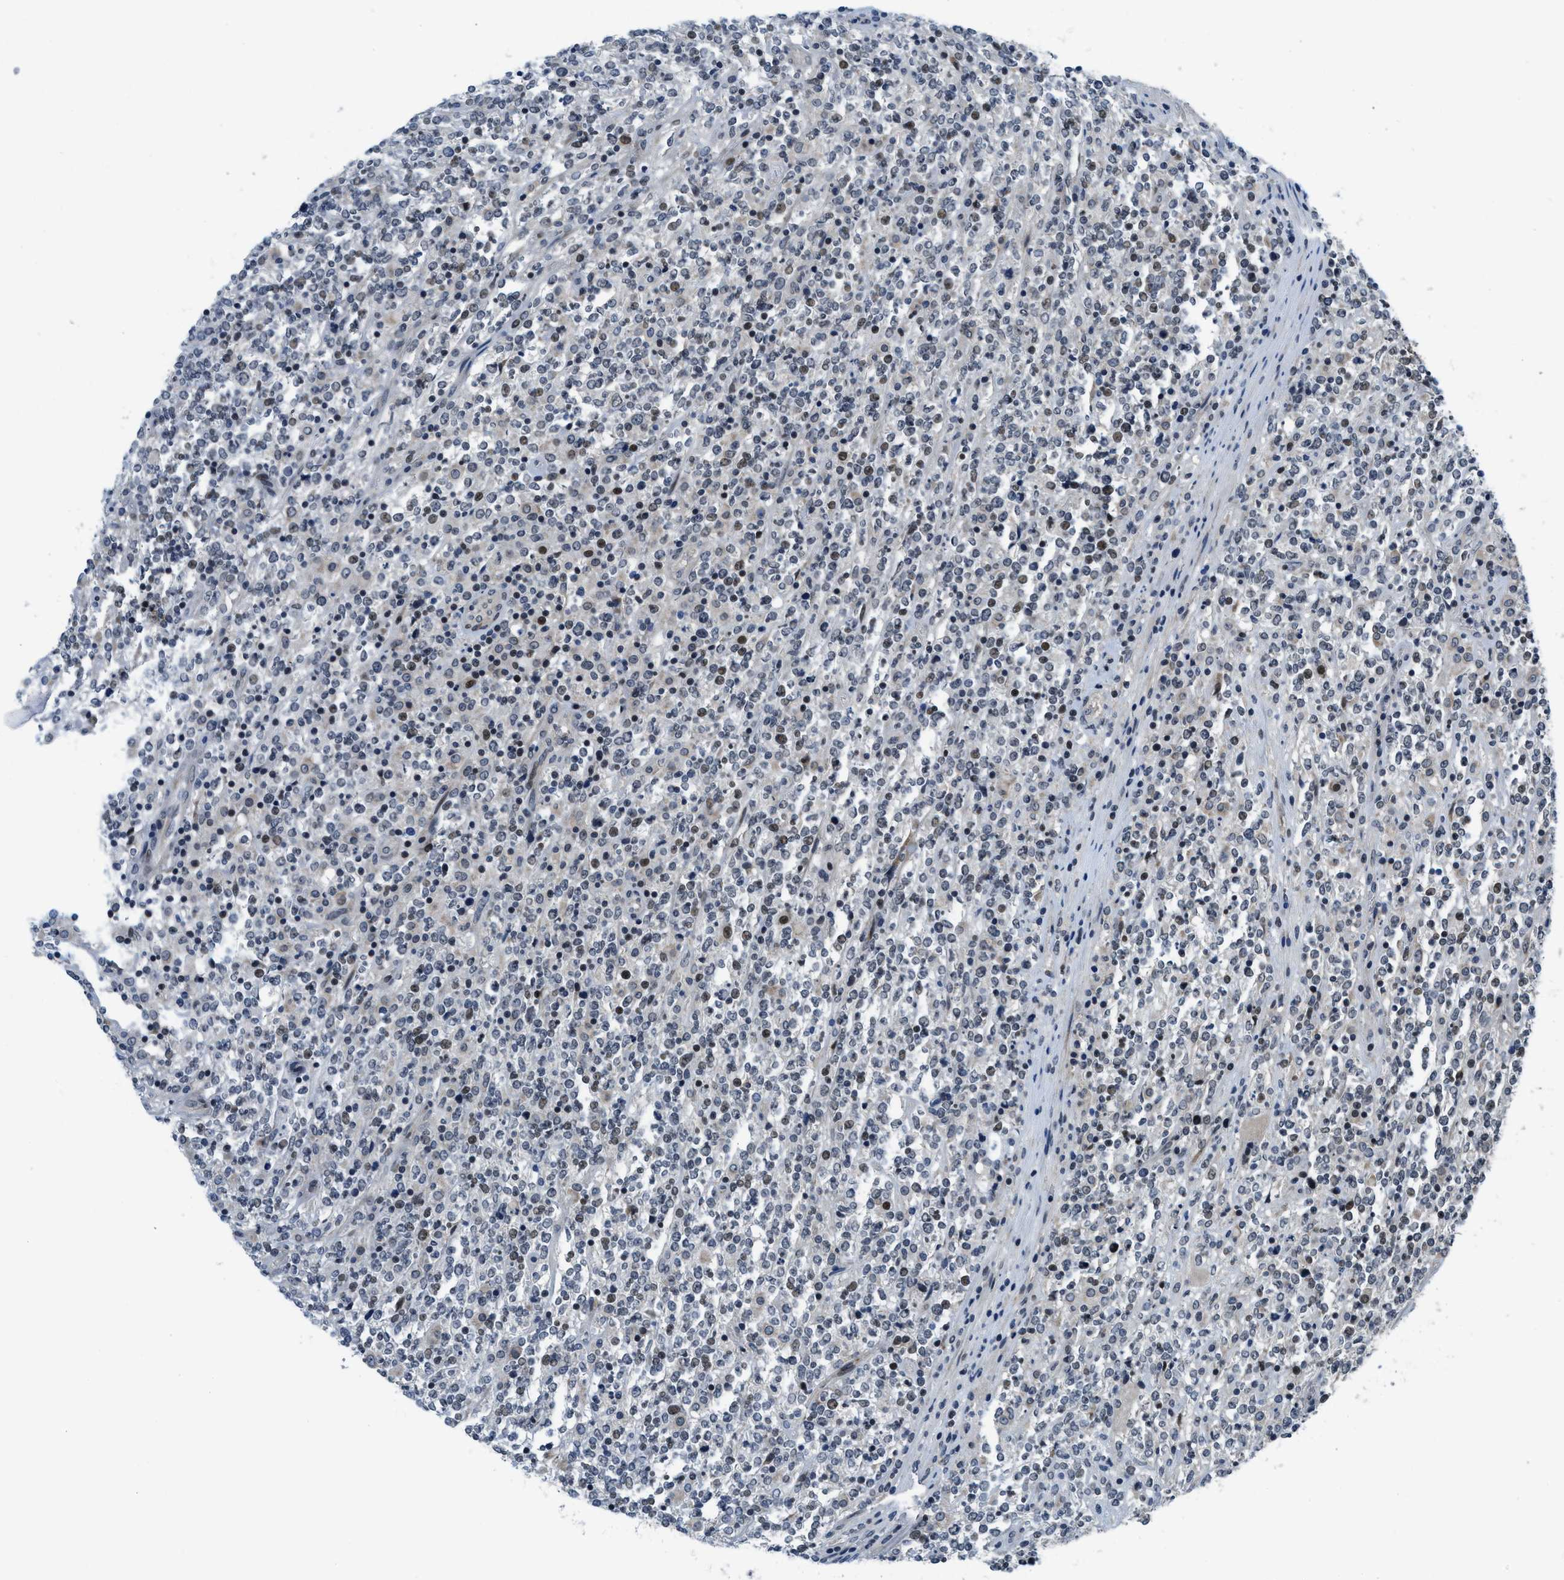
{"staining": {"intensity": "moderate", "quantity": "25%-75%", "location": "nuclear"}, "tissue": "lymphoma", "cell_type": "Tumor cells", "image_type": "cancer", "snomed": [{"axis": "morphology", "description": "Malignant lymphoma, non-Hodgkin's type, High grade"}, {"axis": "topography", "description": "Soft tissue"}], "caption": "Lymphoma tissue exhibits moderate nuclear expression in about 25%-75% of tumor cells, visualized by immunohistochemistry.", "gene": "SETD5", "patient": {"sex": "male", "age": 18}}